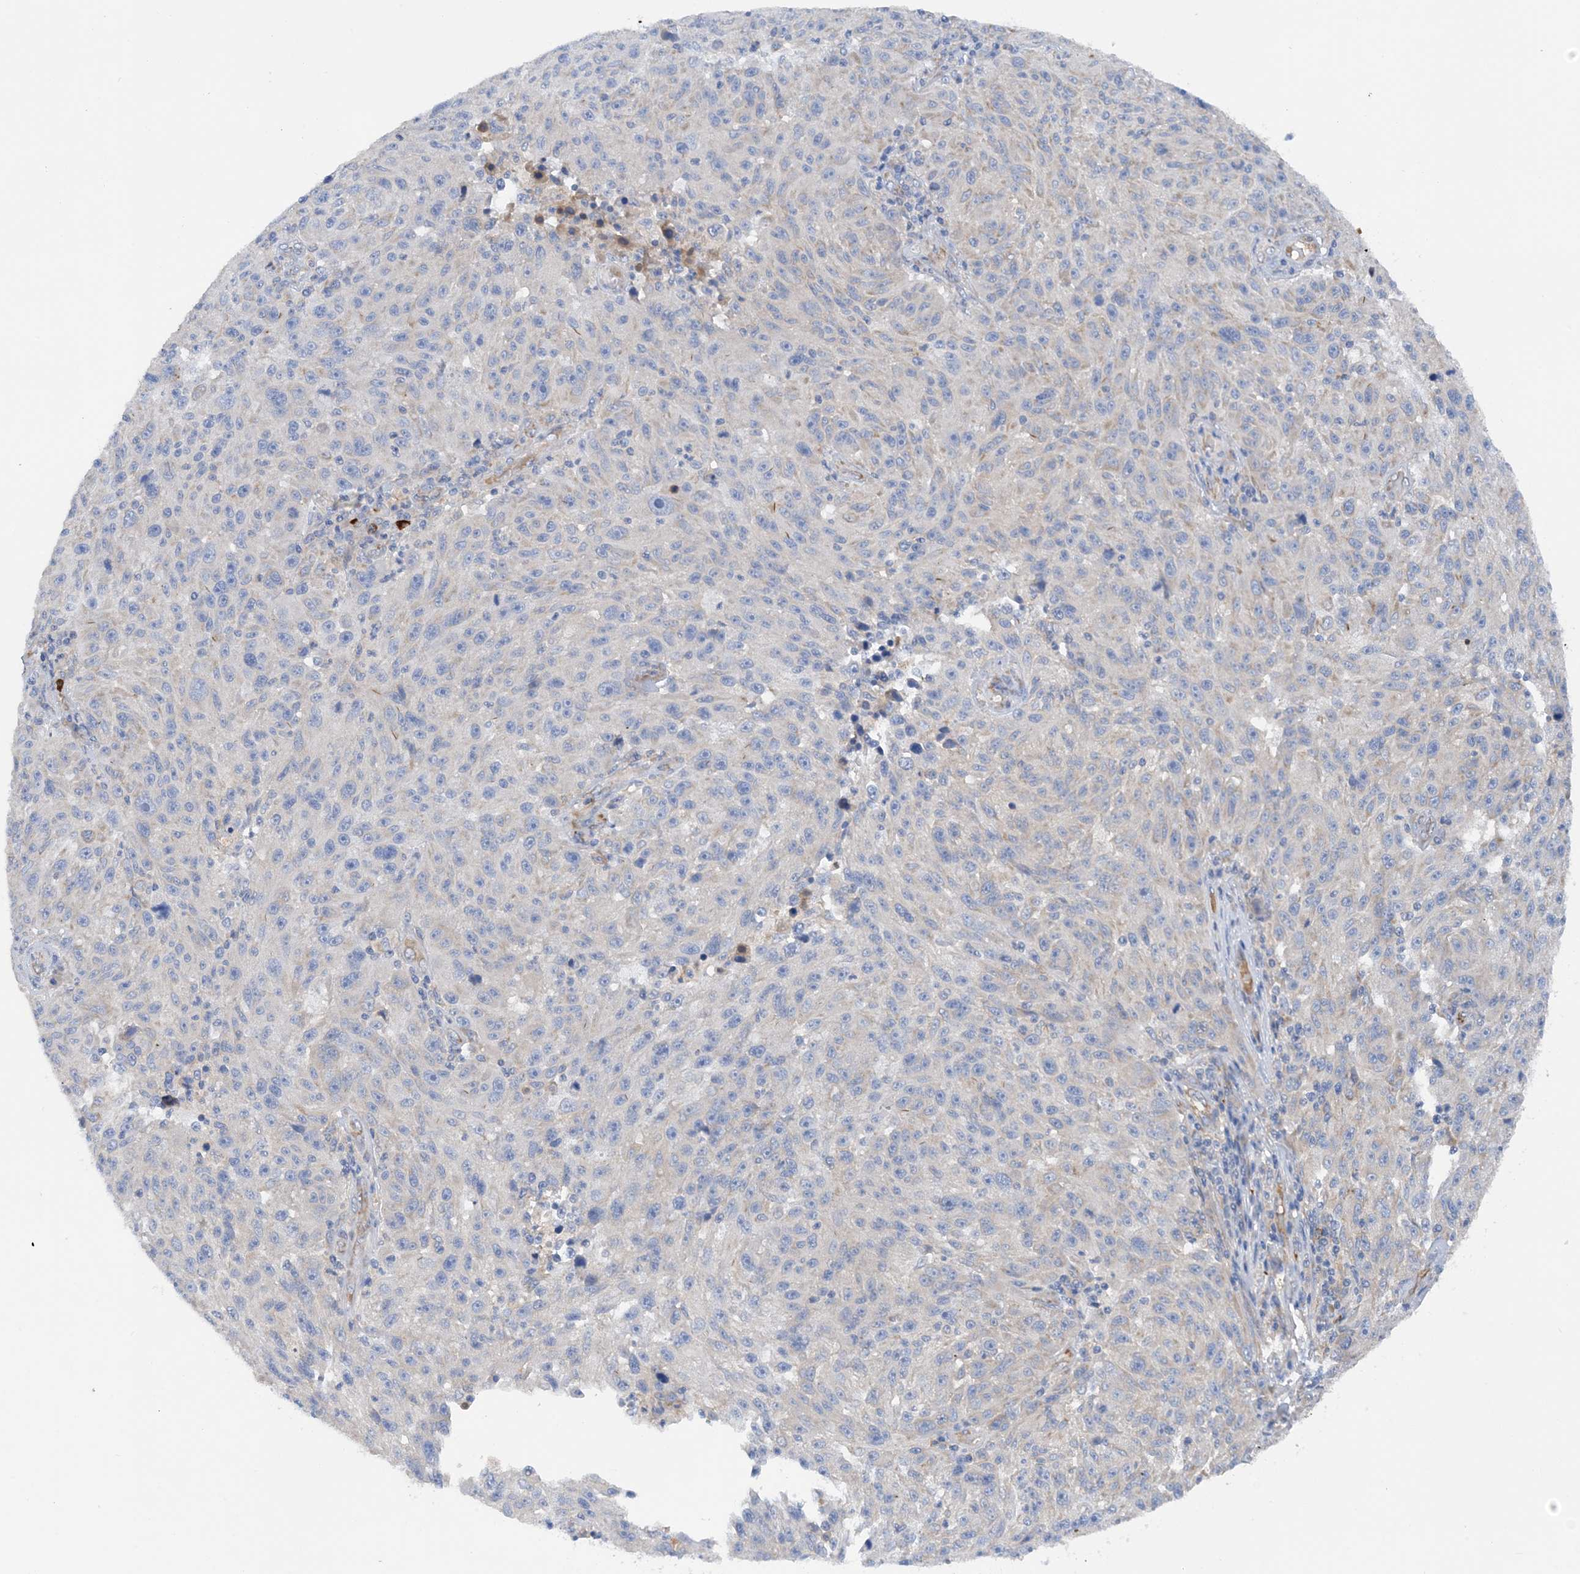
{"staining": {"intensity": "negative", "quantity": "none", "location": "none"}, "tissue": "melanoma", "cell_type": "Tumor cells", "image_type": "cancer", "snomed": [{"axis": "morphology", "description": "Malignant melanoma, NOS"}, {"axis": "topography", "description": "Skin"}], "caption": "Photomicrograph shows no protein positivity in tumor cells of melanoma tissue.", "gene": "SLC5A11", "patient": {"sex": "male", "age": 53}}